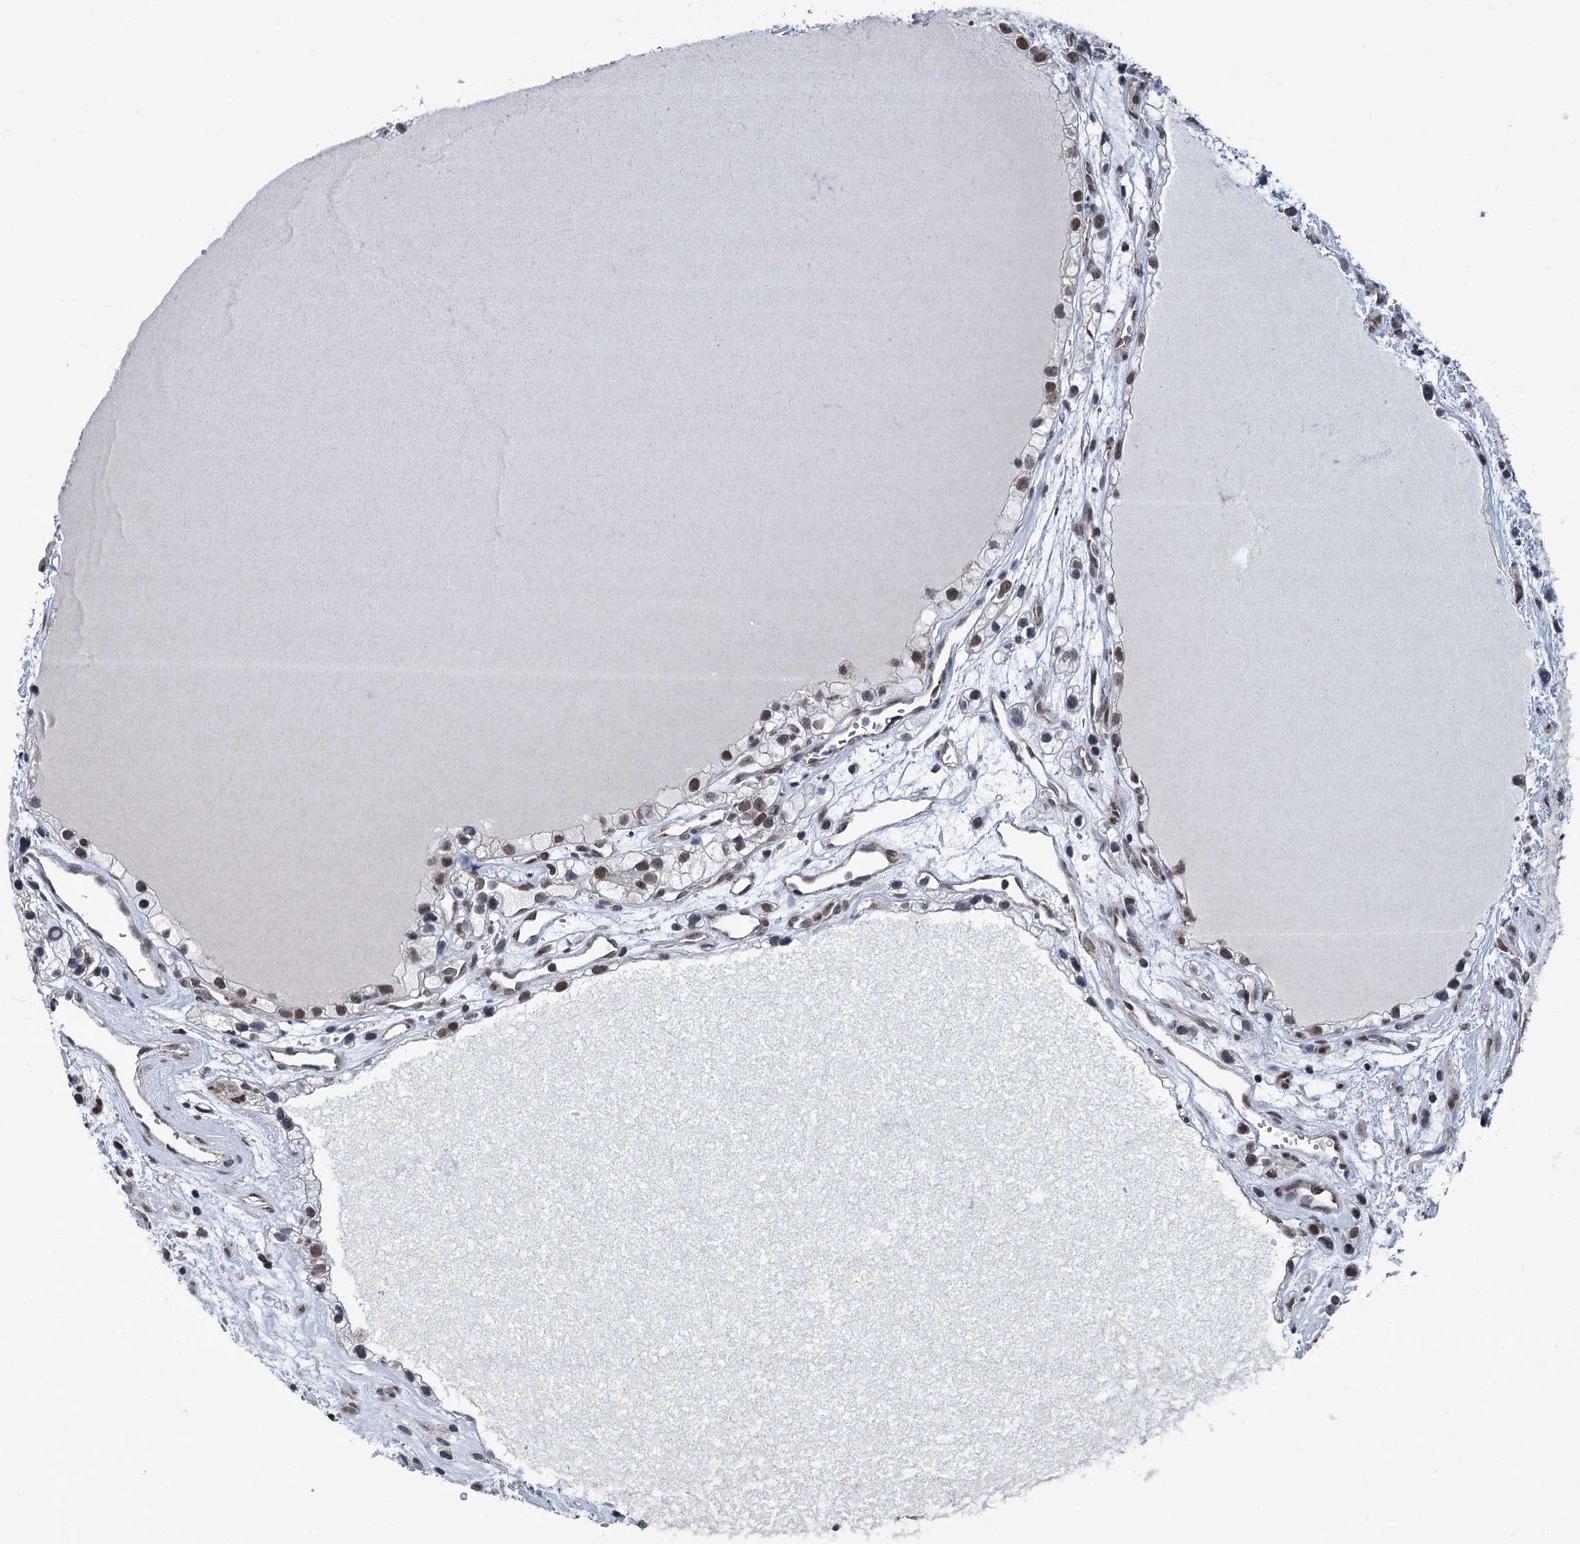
{"staining": {"intensity": "moderate", "quantity": "25%-75%", "location": "nuclear"}, "tissue": "renal cancer", "cell_type": "Tumor cells", "image_type": "cancer", "snomed": [{"axis": "morphology", "description": "Adenocarcinoma, NOS"}, {"axis": "topography", "description": "Kidney"}], "caption": "An immunohistochemistry photomicrograph of tumor tissue is shown. Protein staining in brown labels moderate nuclear positivity in renal adenocarcinoma within tumor cells. The staining was performed using DAB to visualize the protein expression in brown, while the nuclei were stained in blue with hematoxylin (Magnification: 20x).", "gene": "MORN3", "patient": {"sex": "female", "age": 57}}